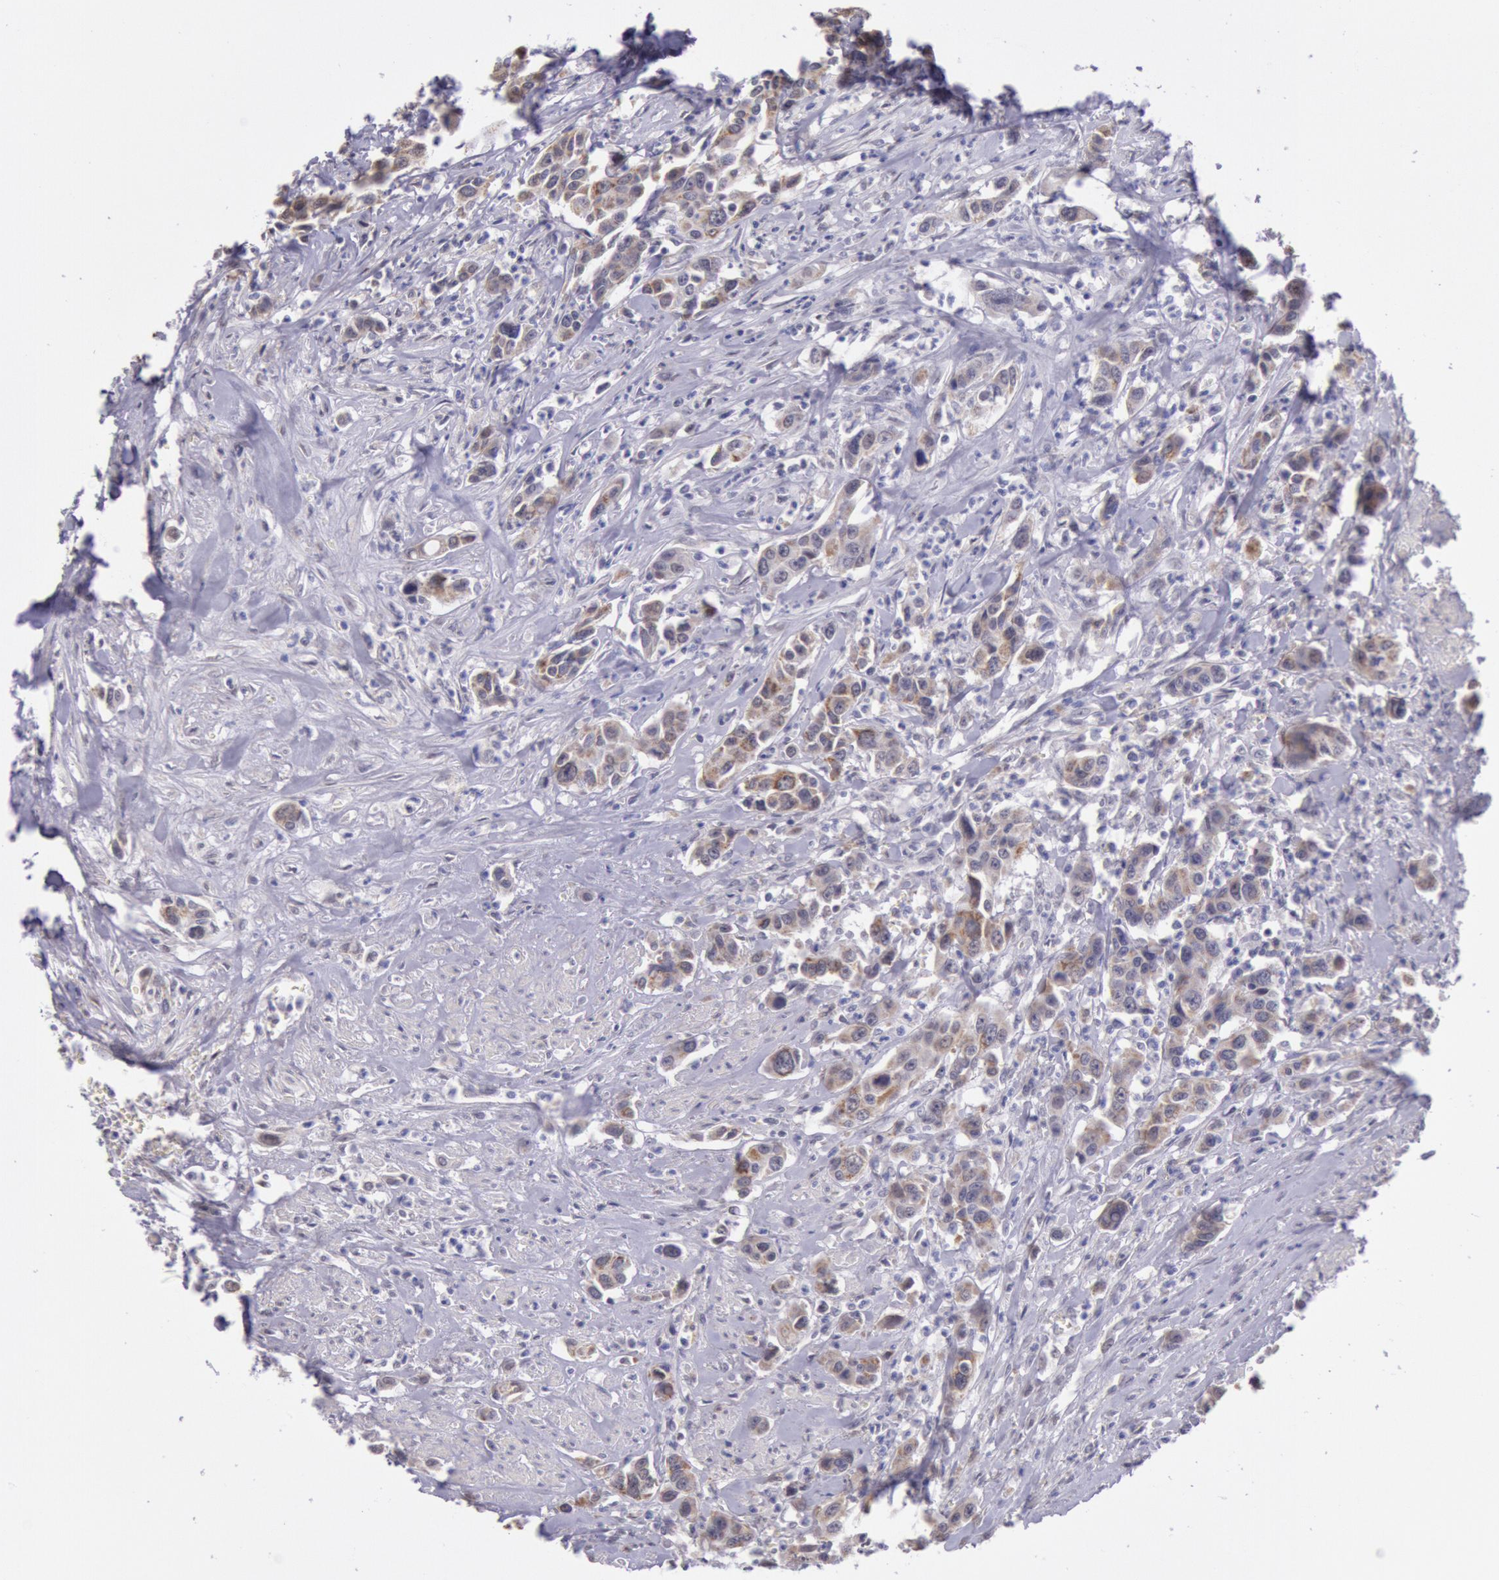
{"staining": {"intensity": "moderate", "quantity": ">75%", "location": "cytoplasmic/membranous"}, "tissue": "urothelial cancer", "cell_type": "Tumor cells", "image_type": "cancer", "snomed": [{"axis": "morphology", "description": "Urothelial carcinoma, High grade"}, {"axis": "topography", "description": "Urinary bladder"}], "caption": "Immunohistochemical staining of high-grade urothelial carcinoma demonstrates moderate cytoplasmic/membranous protein staining in about >75% of tumor cells.", "gene": "FRMD6", "patient": {"sex": "male", "age": 86}}